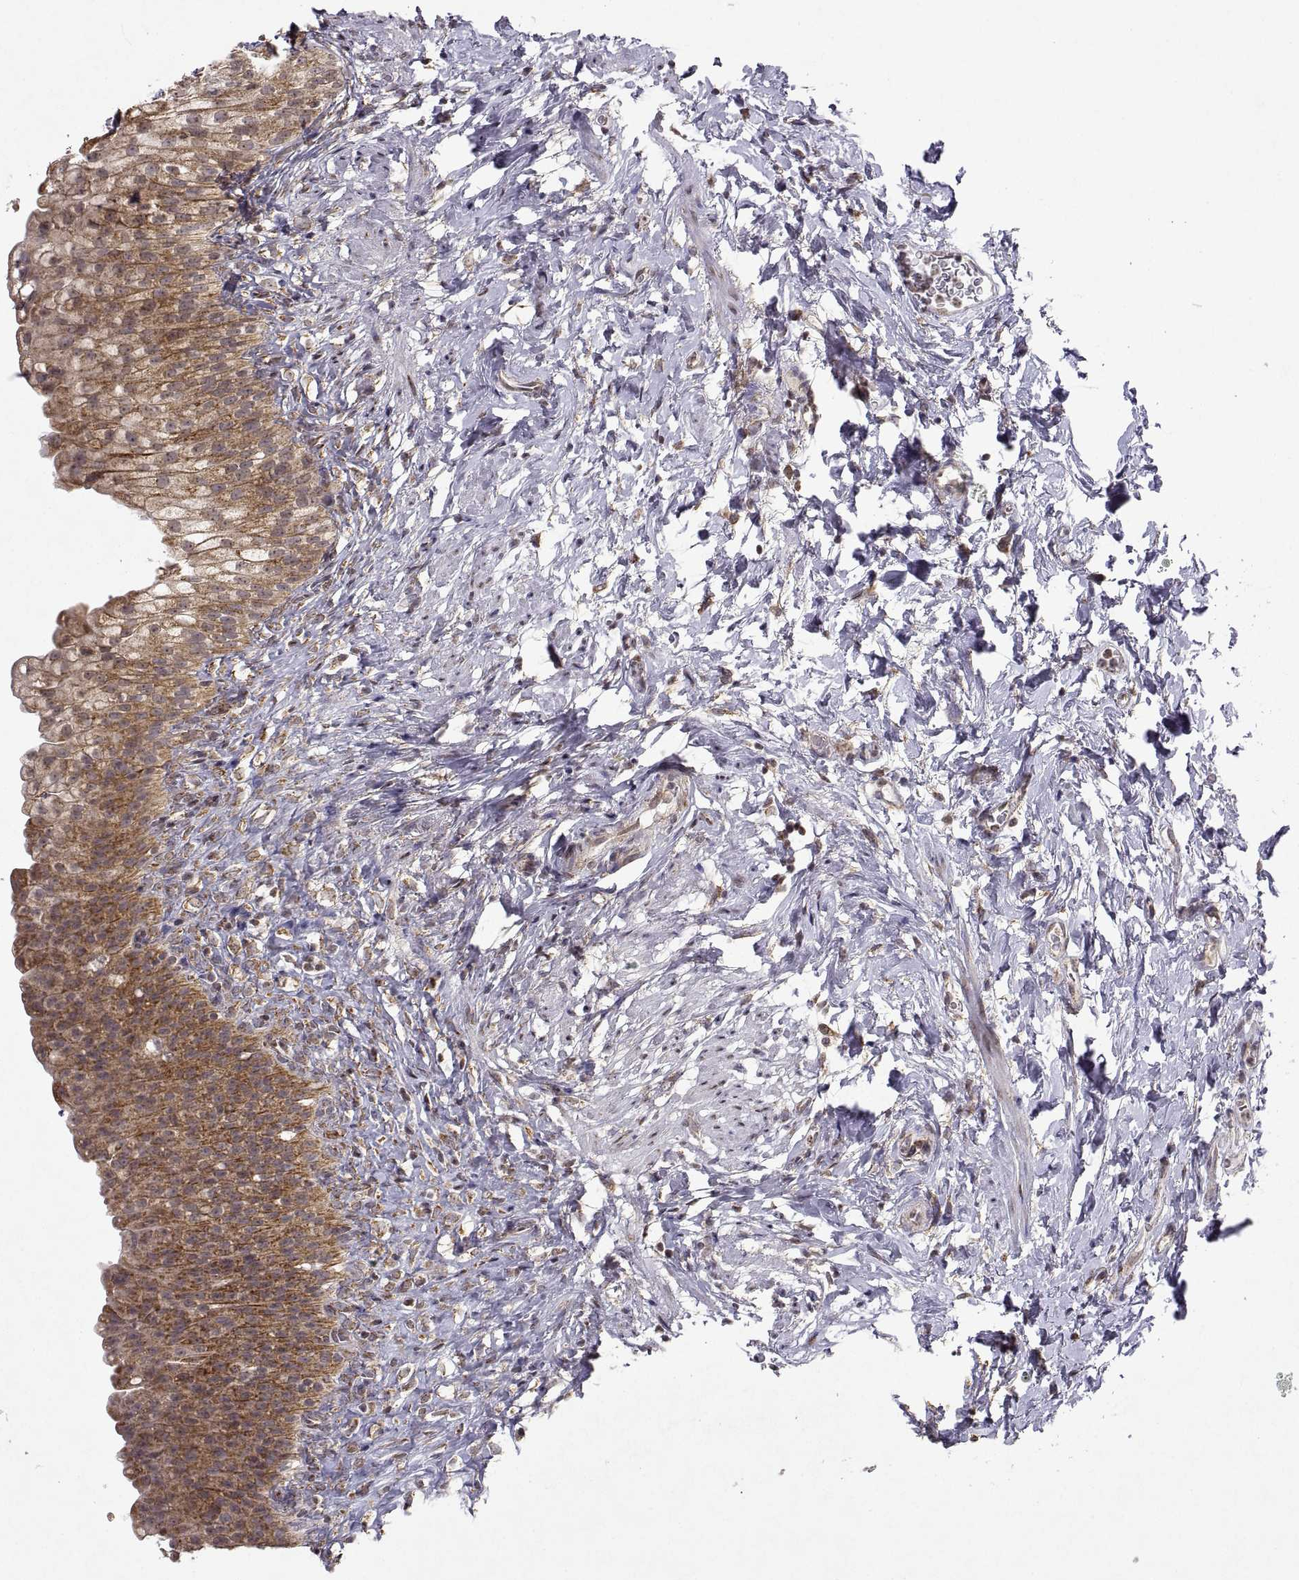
{"staining": {"intensity": "moderate", "quantity": ">75%", "location": "cytoplasmic/membranous"}, "tissue": "urinary bladder", "cell_type": "Urothelial cells", "image_type": "normal", "snomed": [{"axis": "morphology", "description": "Normal tissue, NOS"}, {"axis": "topography", "description": "Urinary bladder"}], "caption": "Protein expression analysis of benign human urinary bladder reveals moderate cytoplasmic/membranous positivity in about >75% of urothelial cells.", "gene": "MANBAL", "patient": {"sex": "male", "age": 76}}